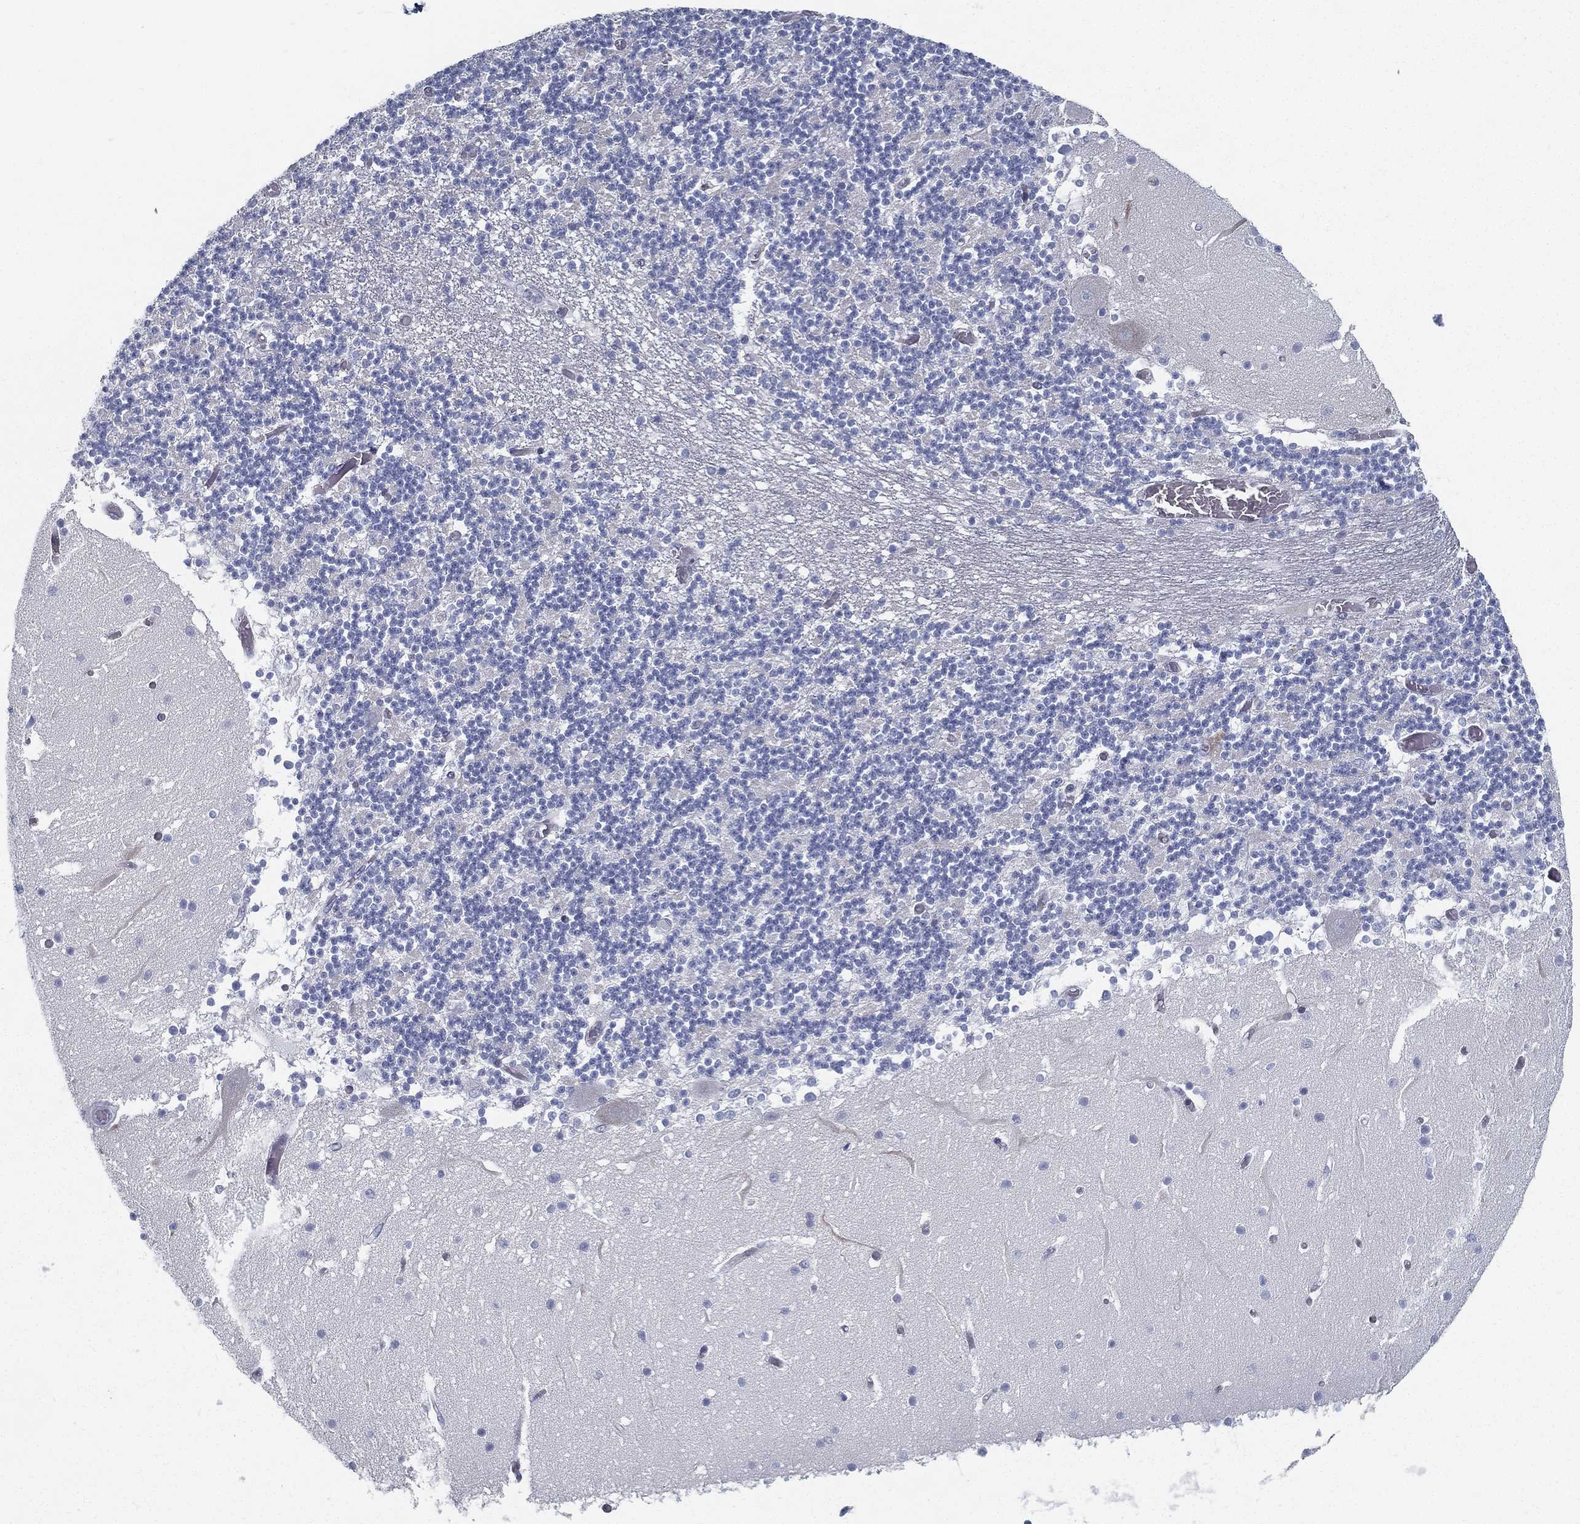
{"staining": {"intensity": "negative", "quantity": "none", "location": "none"}, "tissue": "cerebellum", "cell_type": "Cells in granular layer", "image_type": "normal", "snomed": [{"axis": "morphology", "description": "Normal tissue, NOS"}, {"axis": "topography", "description": "Cerebellum"}], "caption": "This image is of normal cerebellum stained with immunohistochemistry (IHC) to label a protein in brown with the nuclei are counter-stained blue. There is no expression in cells in granular layer.", "gene": "SPPL2C", "patient": {"sex": "female", "age": 28}}